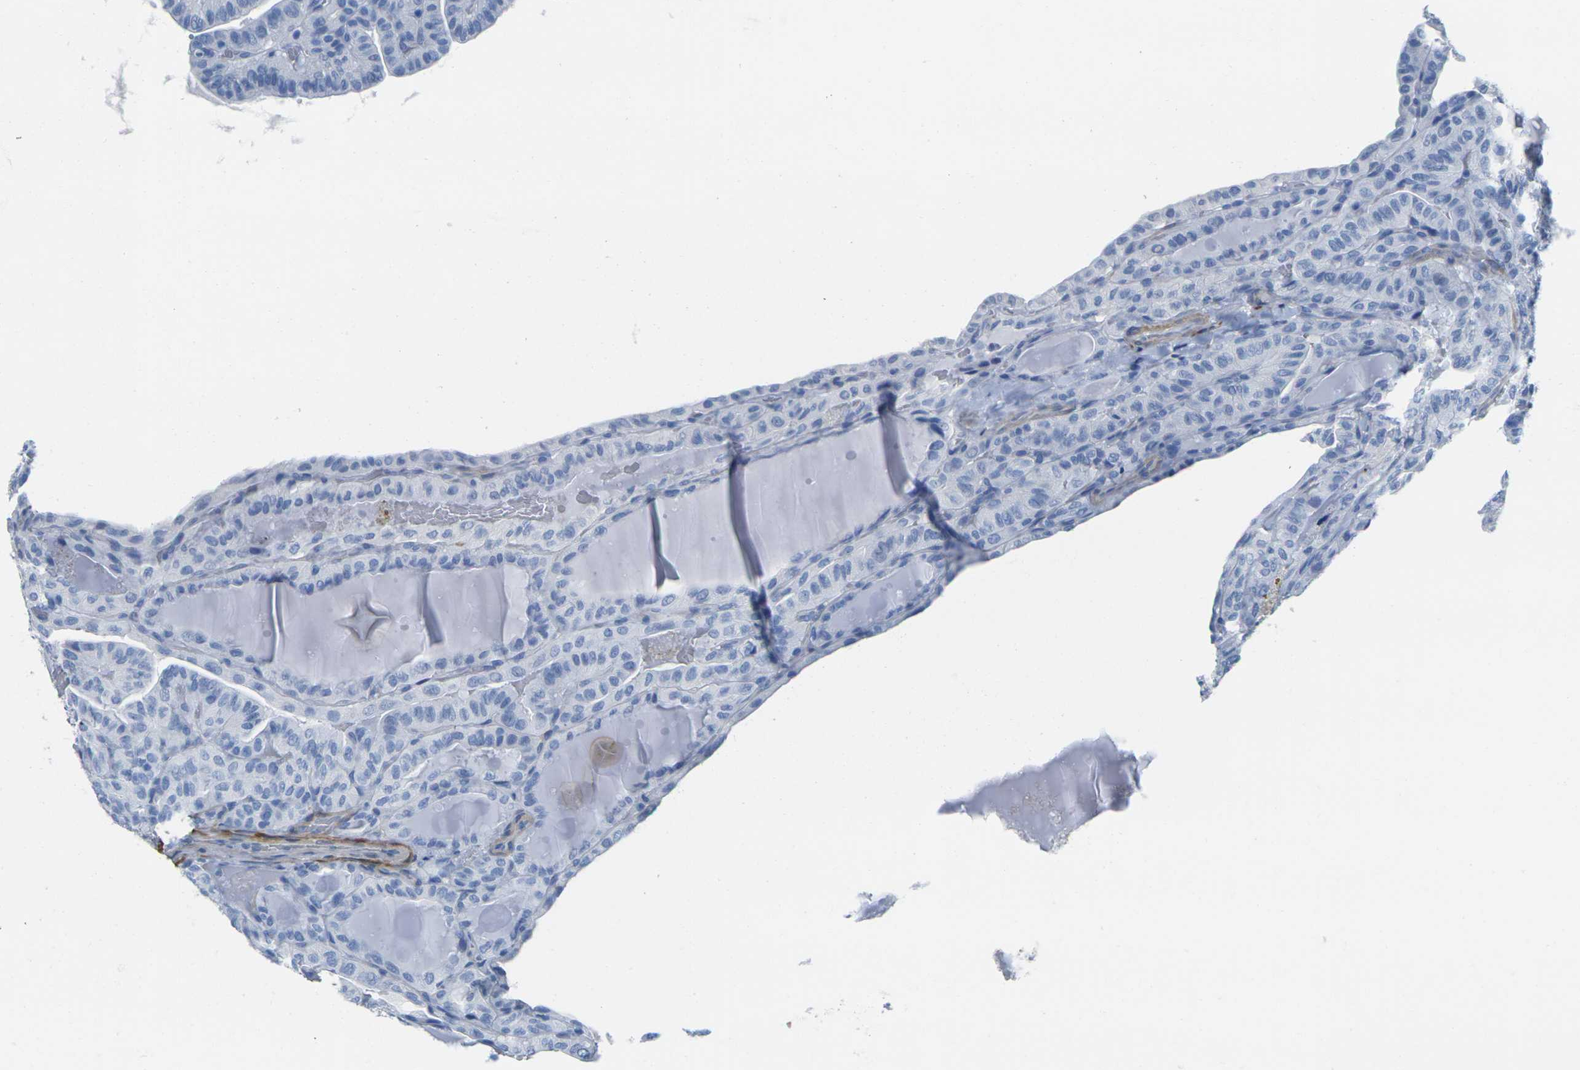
{"staining": {"intensity": "negative", "quantity": "none", "location": "none"}, "tissue": "thyroid cancer", "cell_type": "Tumor cells", "image_type": "cancer", "snomed": [{"axis": "morphology", "description": "Papillary adenocarcinoma, NOS"}, {"axis": "topography", "description": "Thyroid gland"}], "caption": "Immunohistochemical staining of thyroid papillary adenocarcinoma shows no significant positivity in tumor cells.", "gene": "CNN1", "patient": {"sex": "male", "age": 77}}